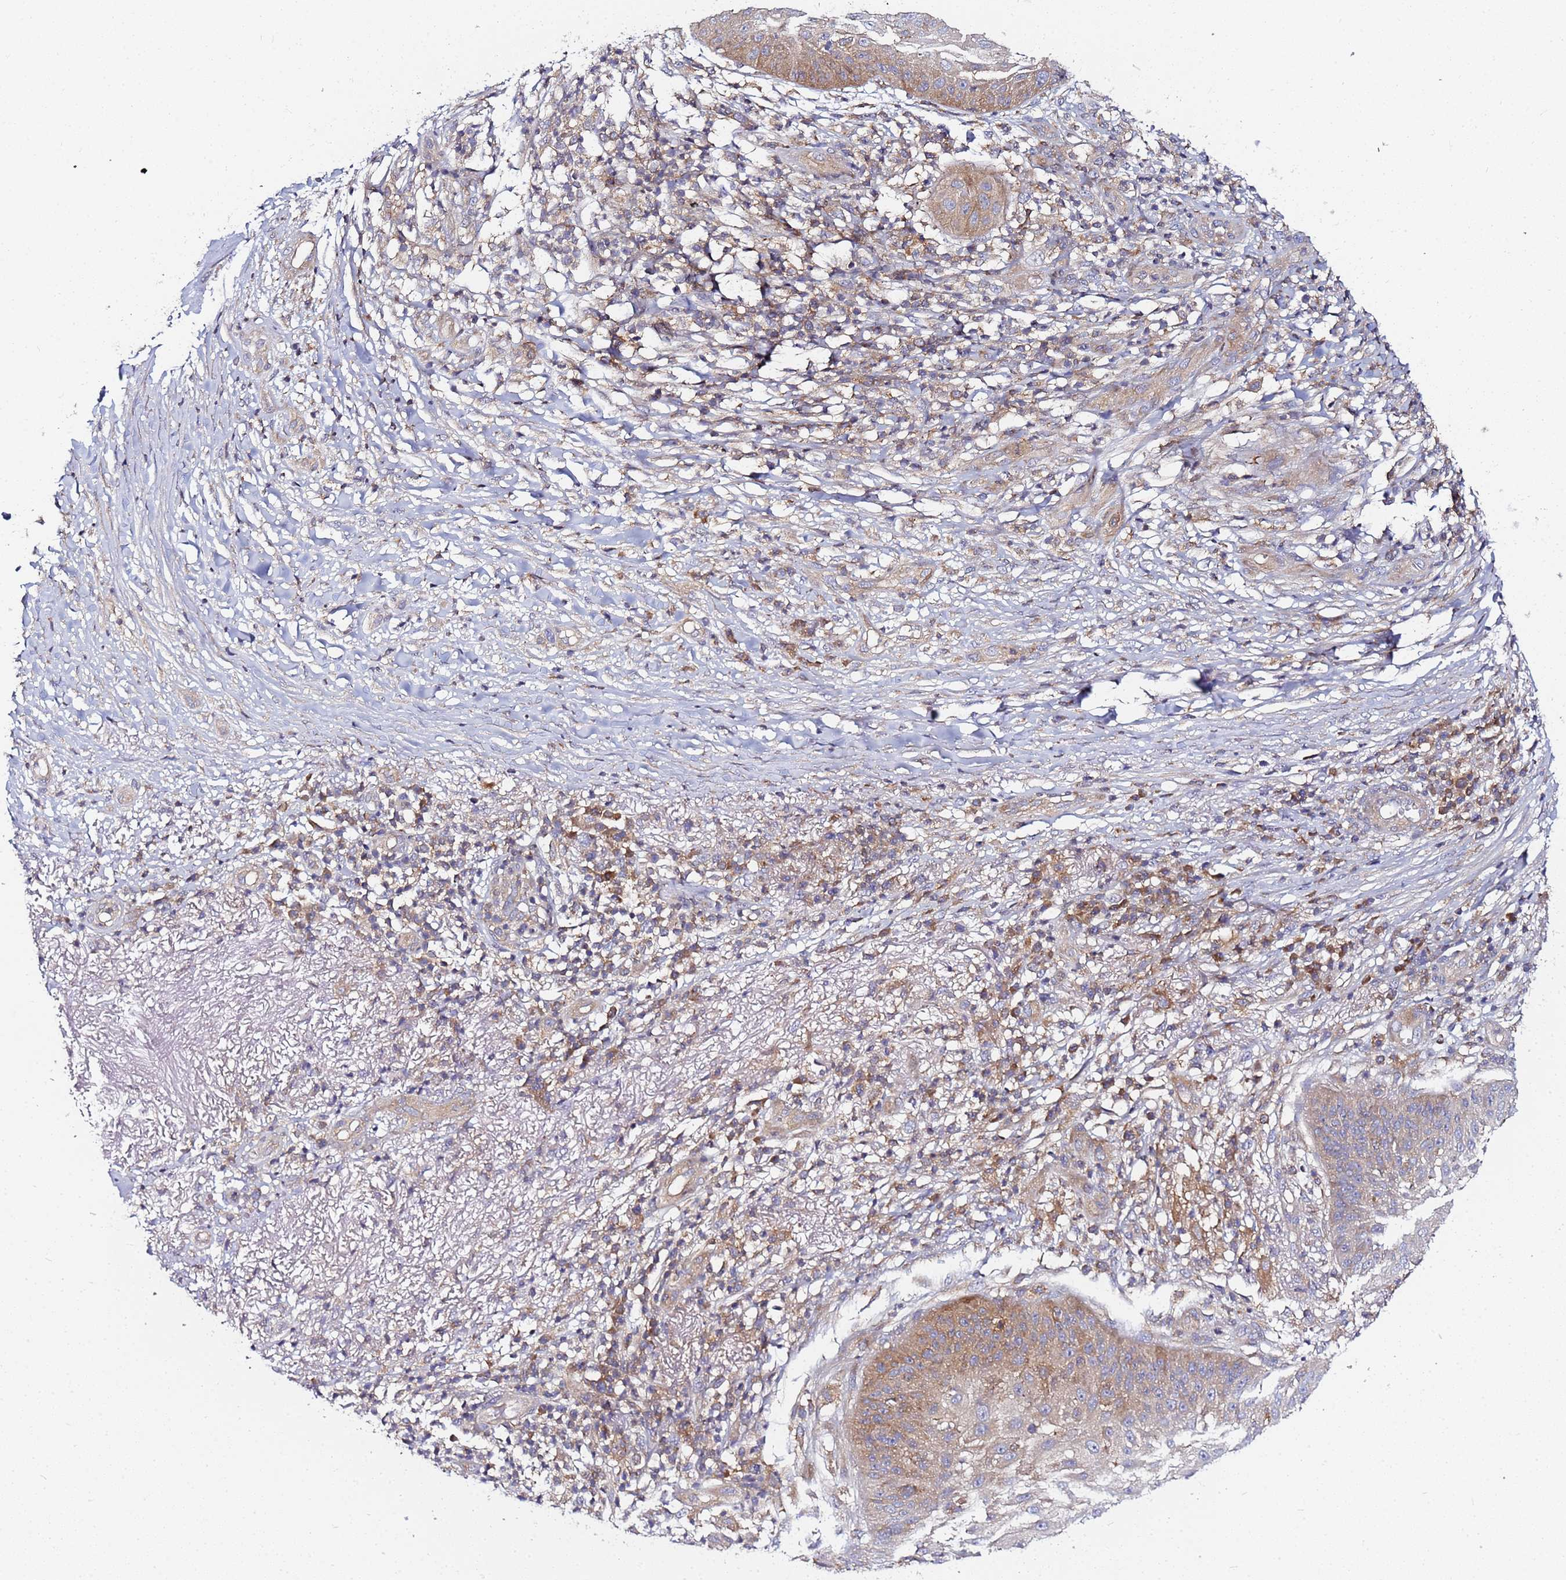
{"staining": {"intensity": "moderate", "quantity": "25%-75%", "location": "cytoplasmic/membranous"}, "tissue": "skin cancer", "cell_type": "Tumor cells", "image_type": "cancer", "snomed": [{"axis": "morphology", "description": "Squamous cell carcinoma, NOS"}, {"axis": "topography", "description": "Skin"}], "caption": "Tumor cells demonstrate medium levels of moderate cytoplasmic/membranous positivity in approximately 25%-75% of cells in human squamous cell carcinoma (skin). (Stains: DAB in brown, nuclei in blue, Microscopy: brightfield microscopy at high magnification).", "gene": "CHM", "patient": {"sex": "male", "age": 70}}